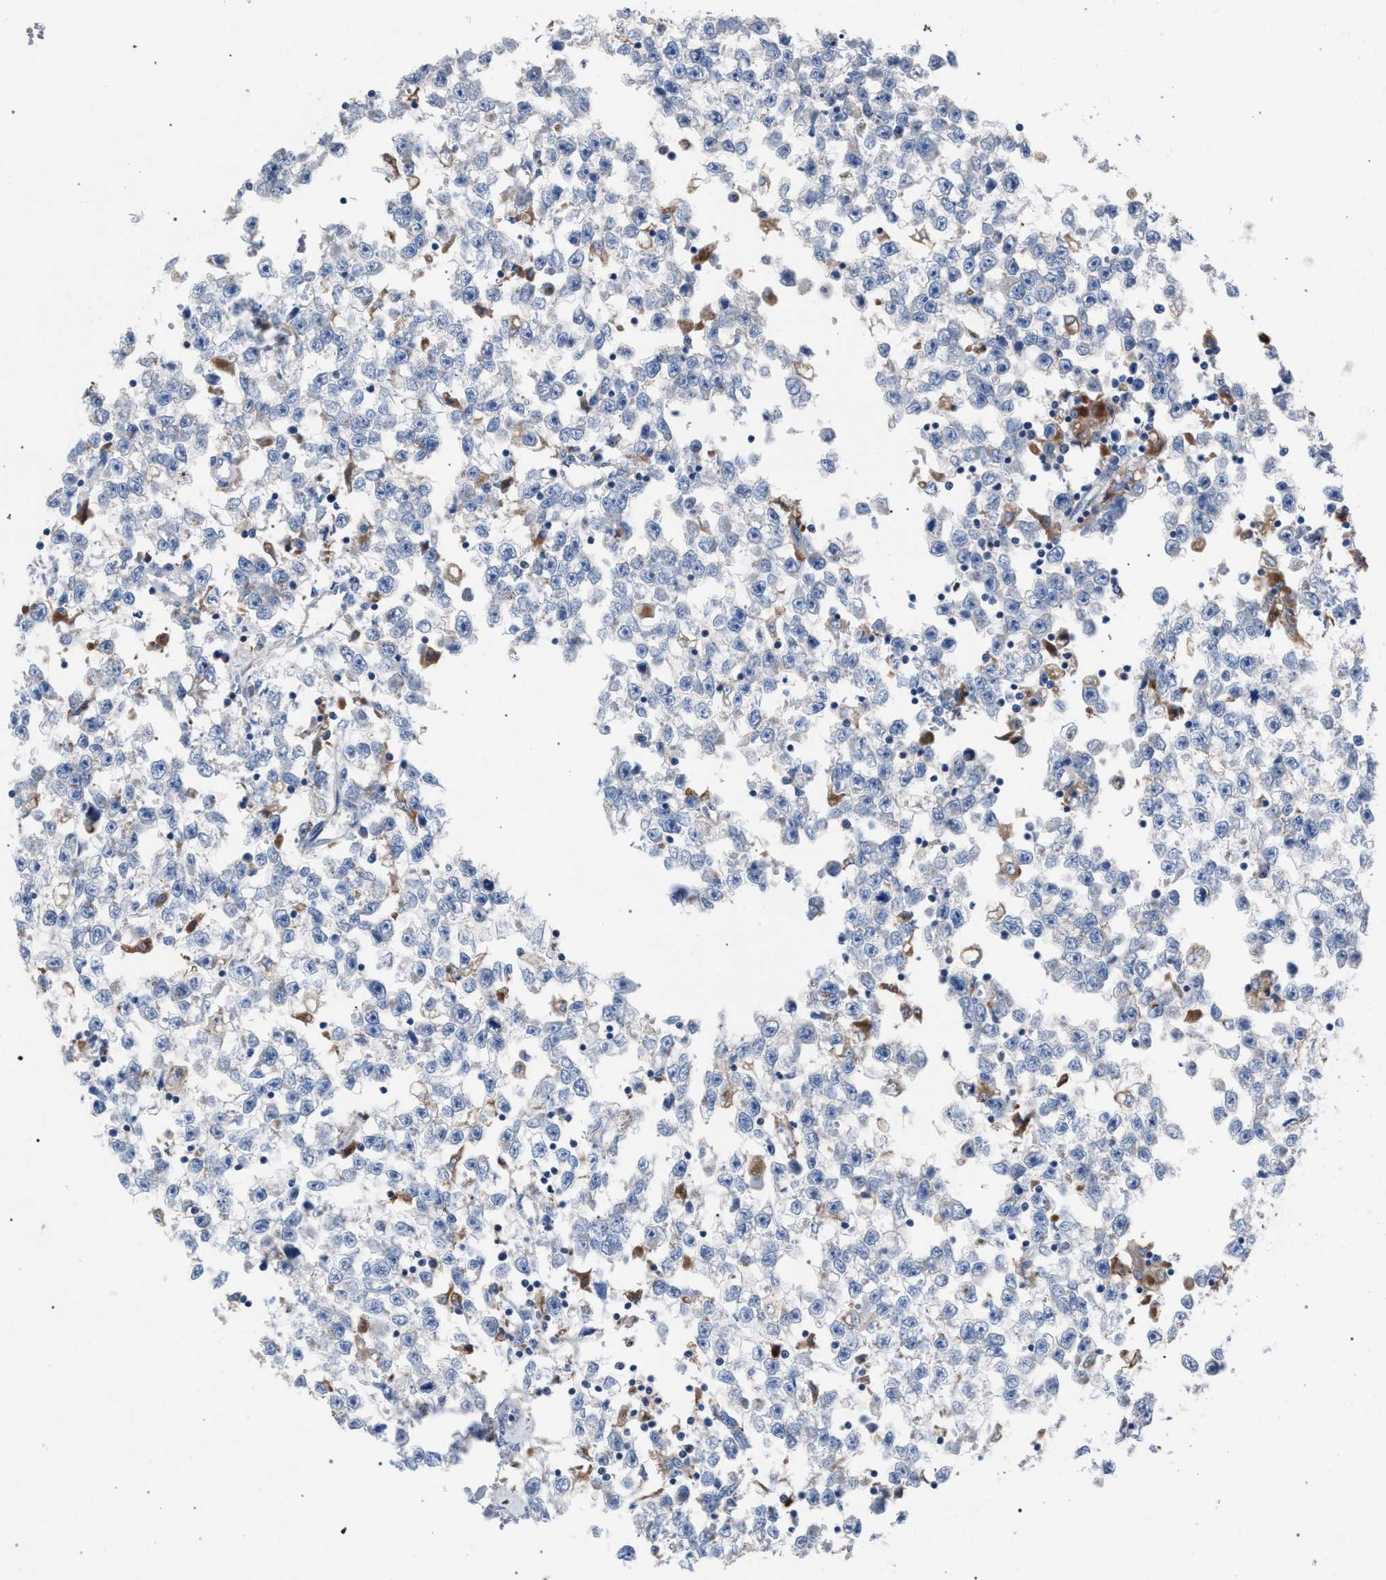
{"staining": {"intensity": "negative", "quantity": "none", "location": "none"}, "tissue": "testis cancer", "cell_type": "Tumor cells", "image_type": "cancer", "snomed": [{"axis": "morphology", "description": "Seminoma, NOS"}, {"axis": "morphology", "description": "Carcinoma, Embryonal, NOS"}, {"axis": "topography", "description": "Testis"}], "caption": "High power microscopy photomicrograph of an immunohistochemistry photomicrograph of testis embryonal carcinoma, revealing no significant staining in tumor cells.", "gene": "ATP6V0A1", "patient": {"sex": "male", "age": 51}}